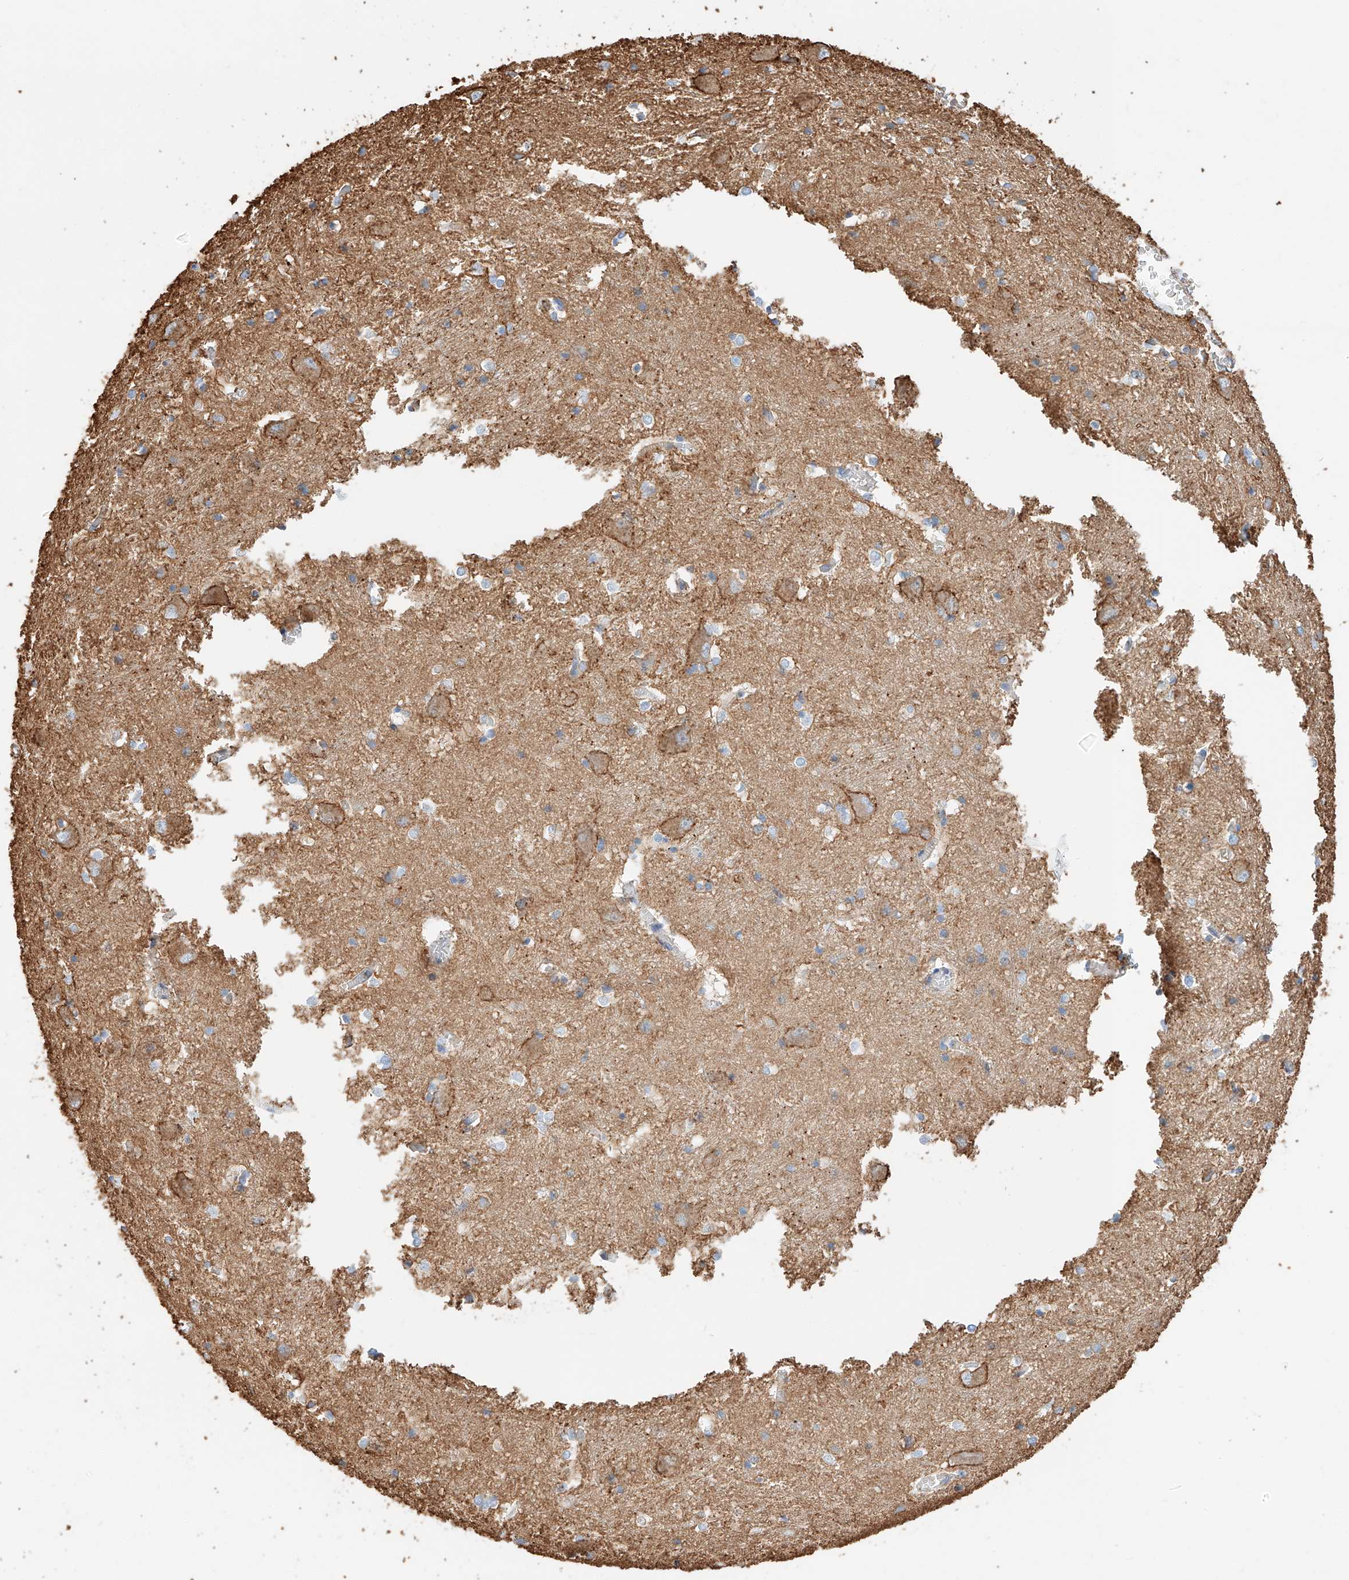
{"staining": {"intensity": "moderate", "quantity": "<25%", "location": "cytoplasmic/membranous"}, "tissue": "caudate", "cell_type": "Glial cells", "image_type": "normal", "snomed": [{"axis": "morphology", "description": "Normal tissue, NOS"}, {"axis": "topography", "description": "Lateral ventricle wall"}], "caption": "Brown immunohistochemical staining in normal human caudate exhibits moderate cytoplasmic/membranous positivity in about <25% of glial cells.", "gene": "WFS1", "patient": {"sex": "male", "age": 37}}